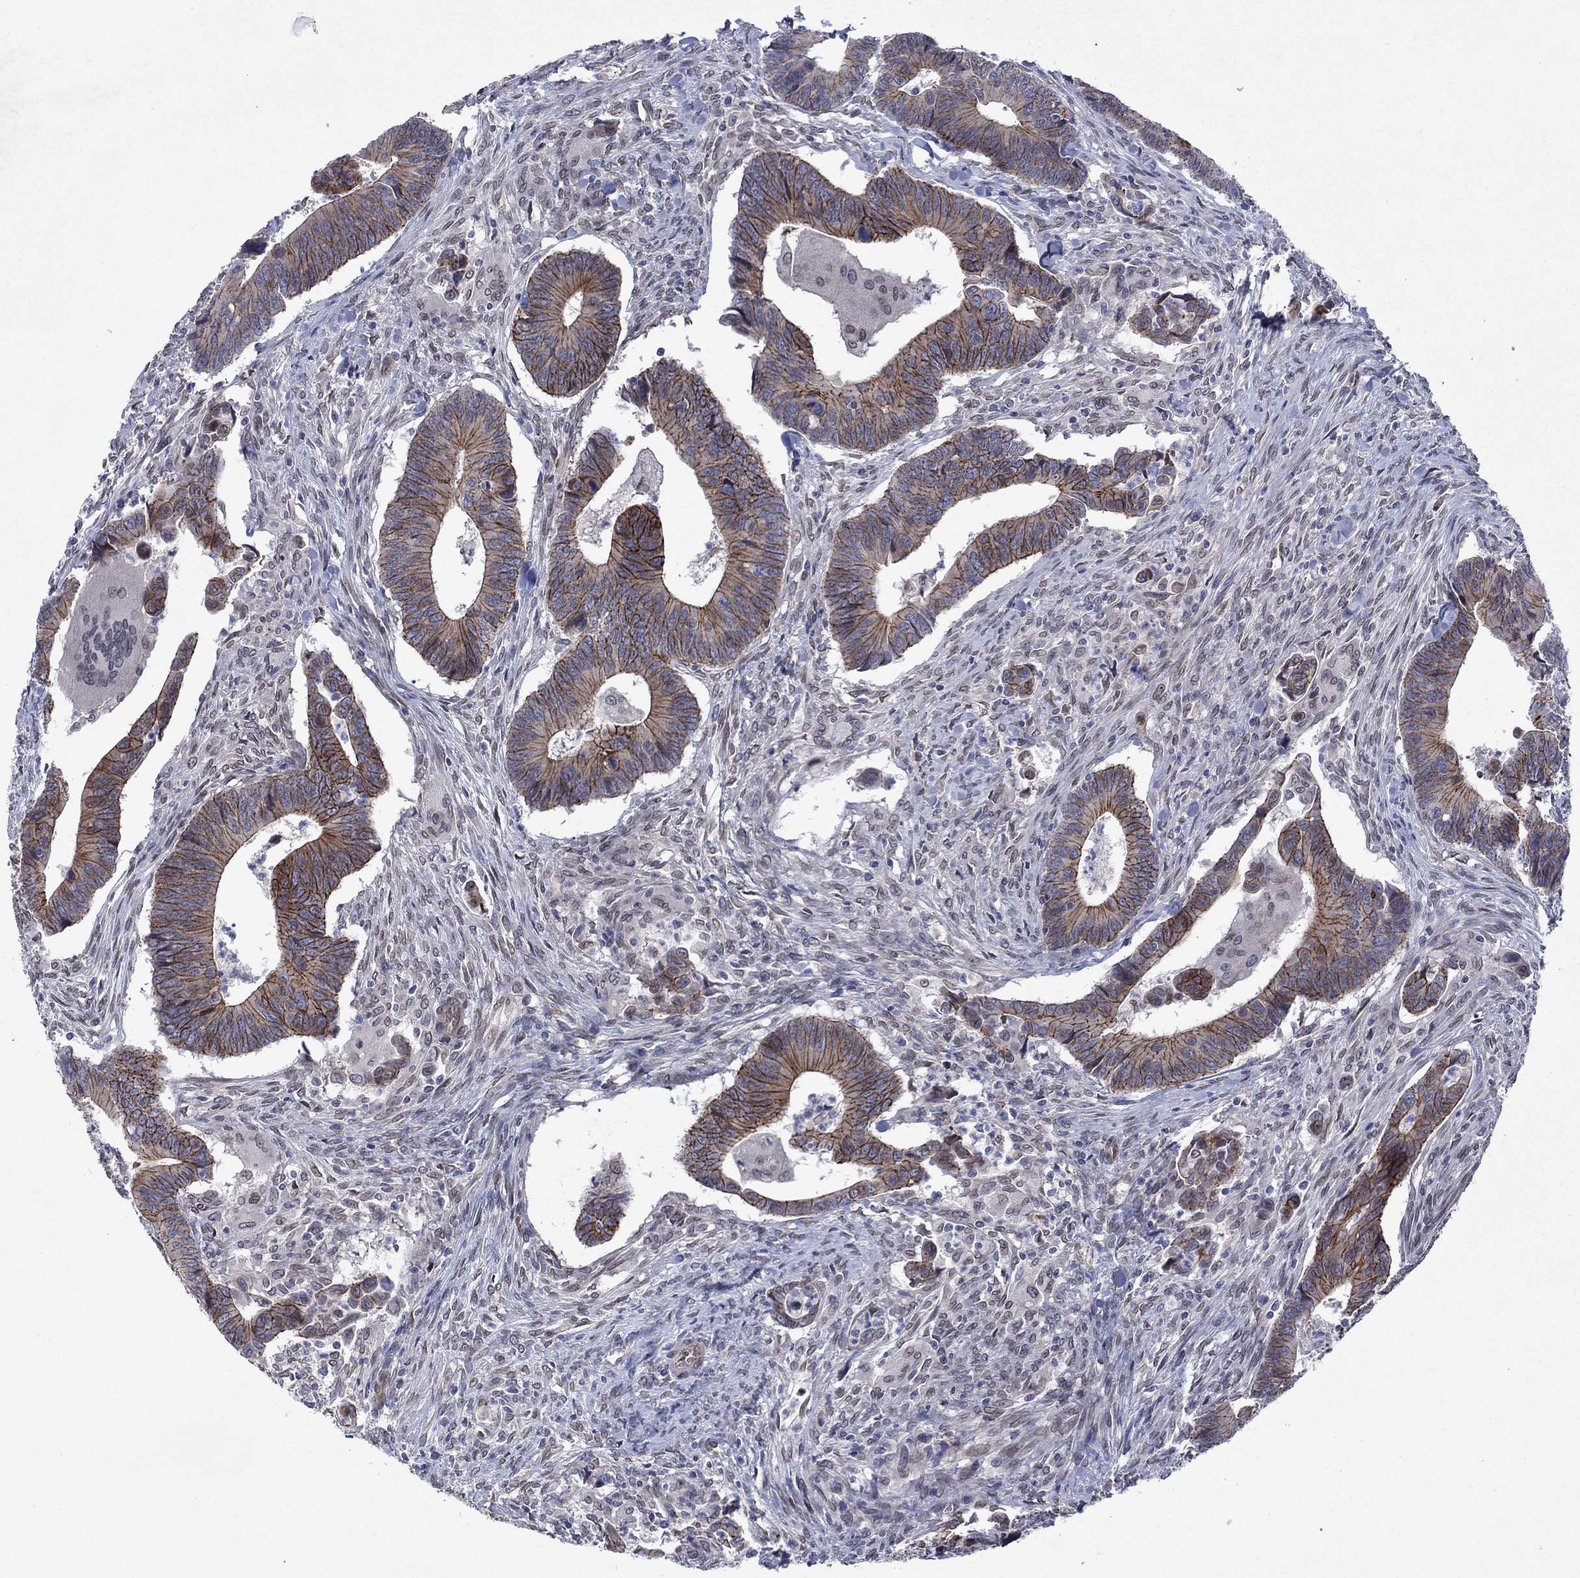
{"staining": {"intensity": "moderate", "quantity": ">75%", "location": "cytoplasmic/membranous"}, "tissue": "colorectal cancer", "cell_type": "Tumor cells", "image_type": "cancer", "snomed": [{"axis": "morphology", "description": "Adenocarcinoma, NOS"}, {"axis": "topography", "description": "Rectum"}], "caption": "IHC of human adenocarcinoma (colorectal) exhibits medium levels of moderate cytoplasmic/membranous positivity in about >75% of tumor cells. (Brightfield microscopy of DAB IHC at high magnification).", "gene": "EMC9", "patient": {"sex": "male", "age": 67}}